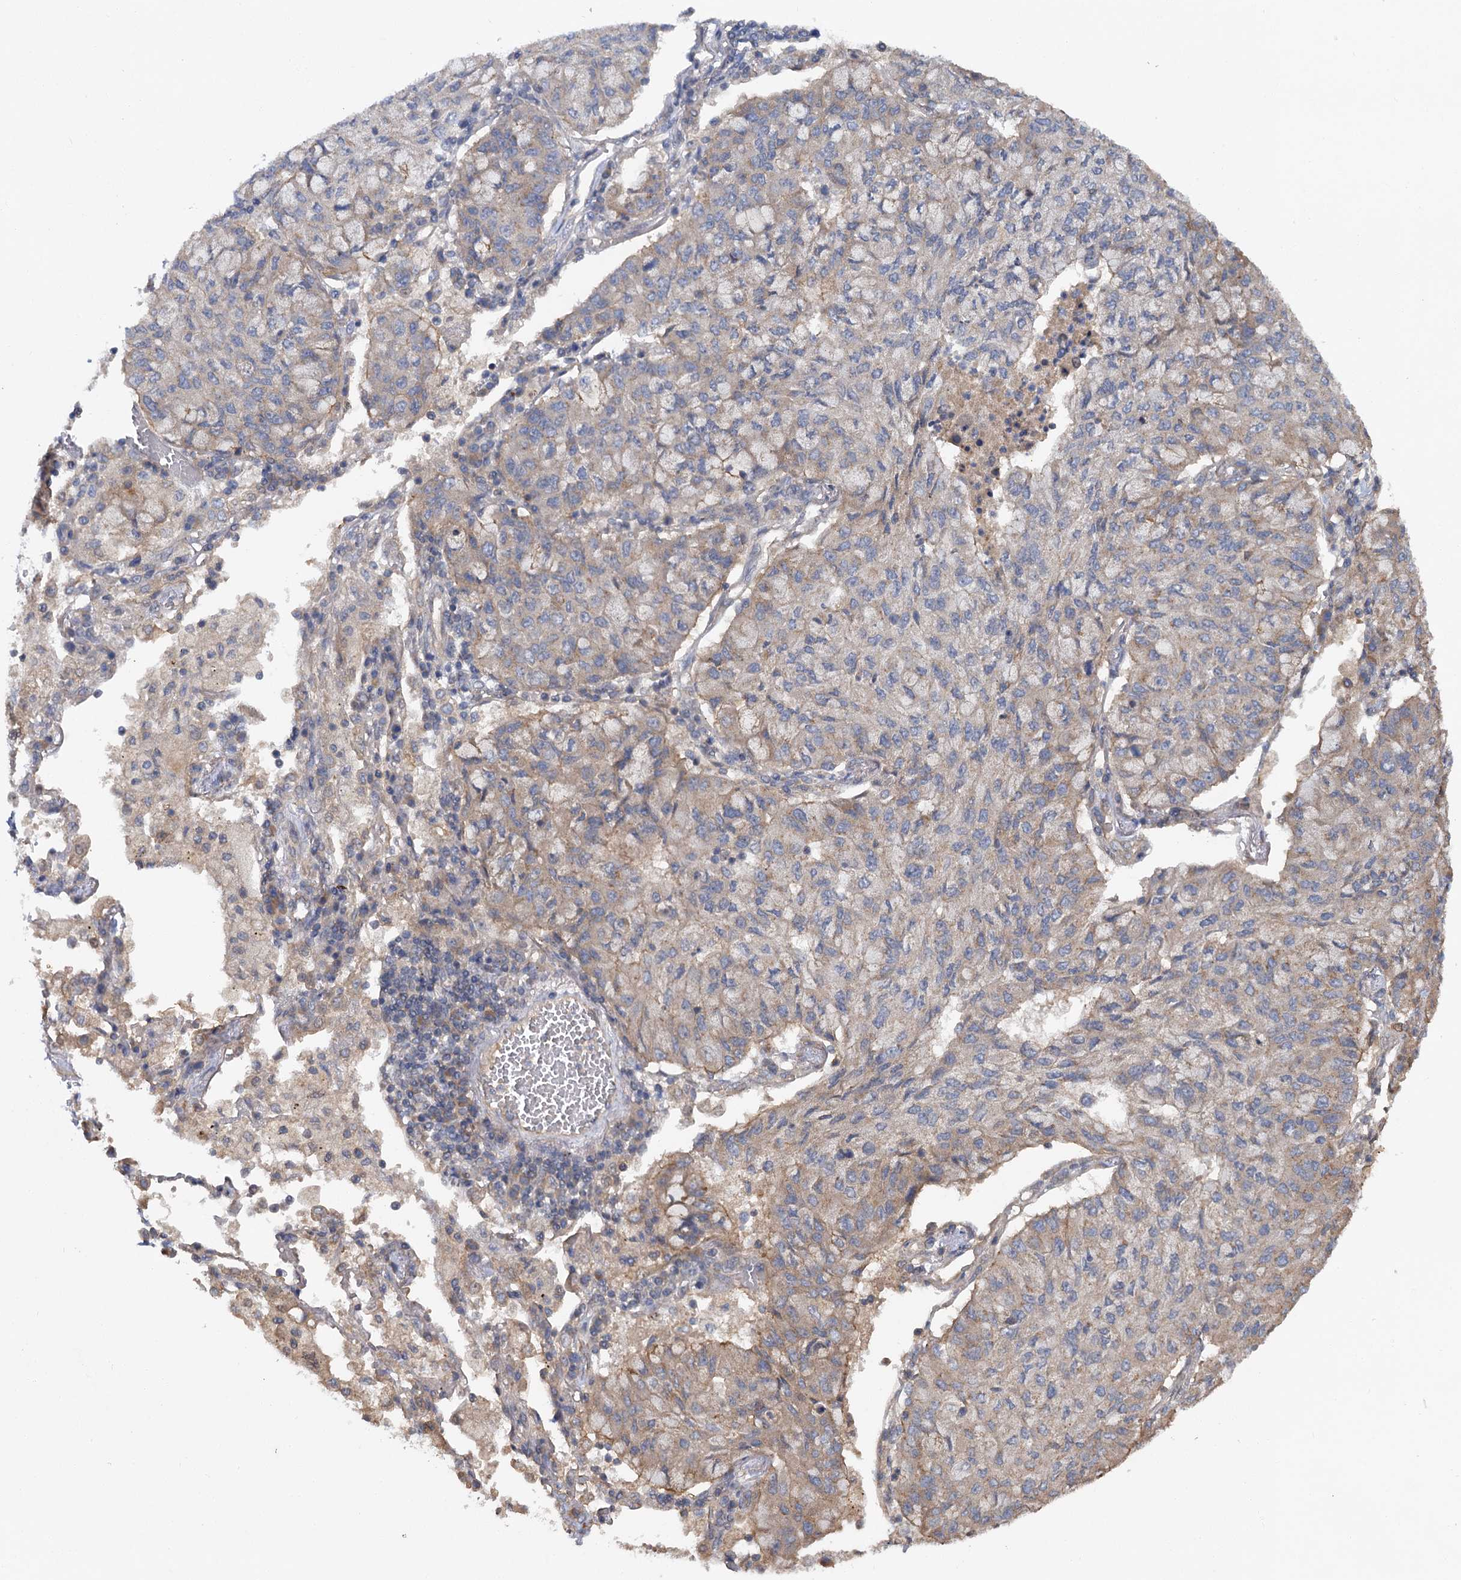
{"staining": {"intensity": "weak", "quantity": "<25%", "location": "cytoplasmic/membranous"}, "tissue": "lung cancer", "cell_type": "Tumor cells", "image_type": "cancer", "snomed": [{"axis": "morphology", "description": "Squamous cell carcinoma, NOS"}, {"axis": "topography", "description": "Lung"}], "caption": "DAB (3,3'-diaminobenzidine) immunohistochemical staining of human squamous cell carcinoma (lung) displays no significant expression in tumor cells. (IHC, brightfield microscopy, high magnification).", "gene": "ZNF324", "patient": {"sex": "male", "age": 74}}